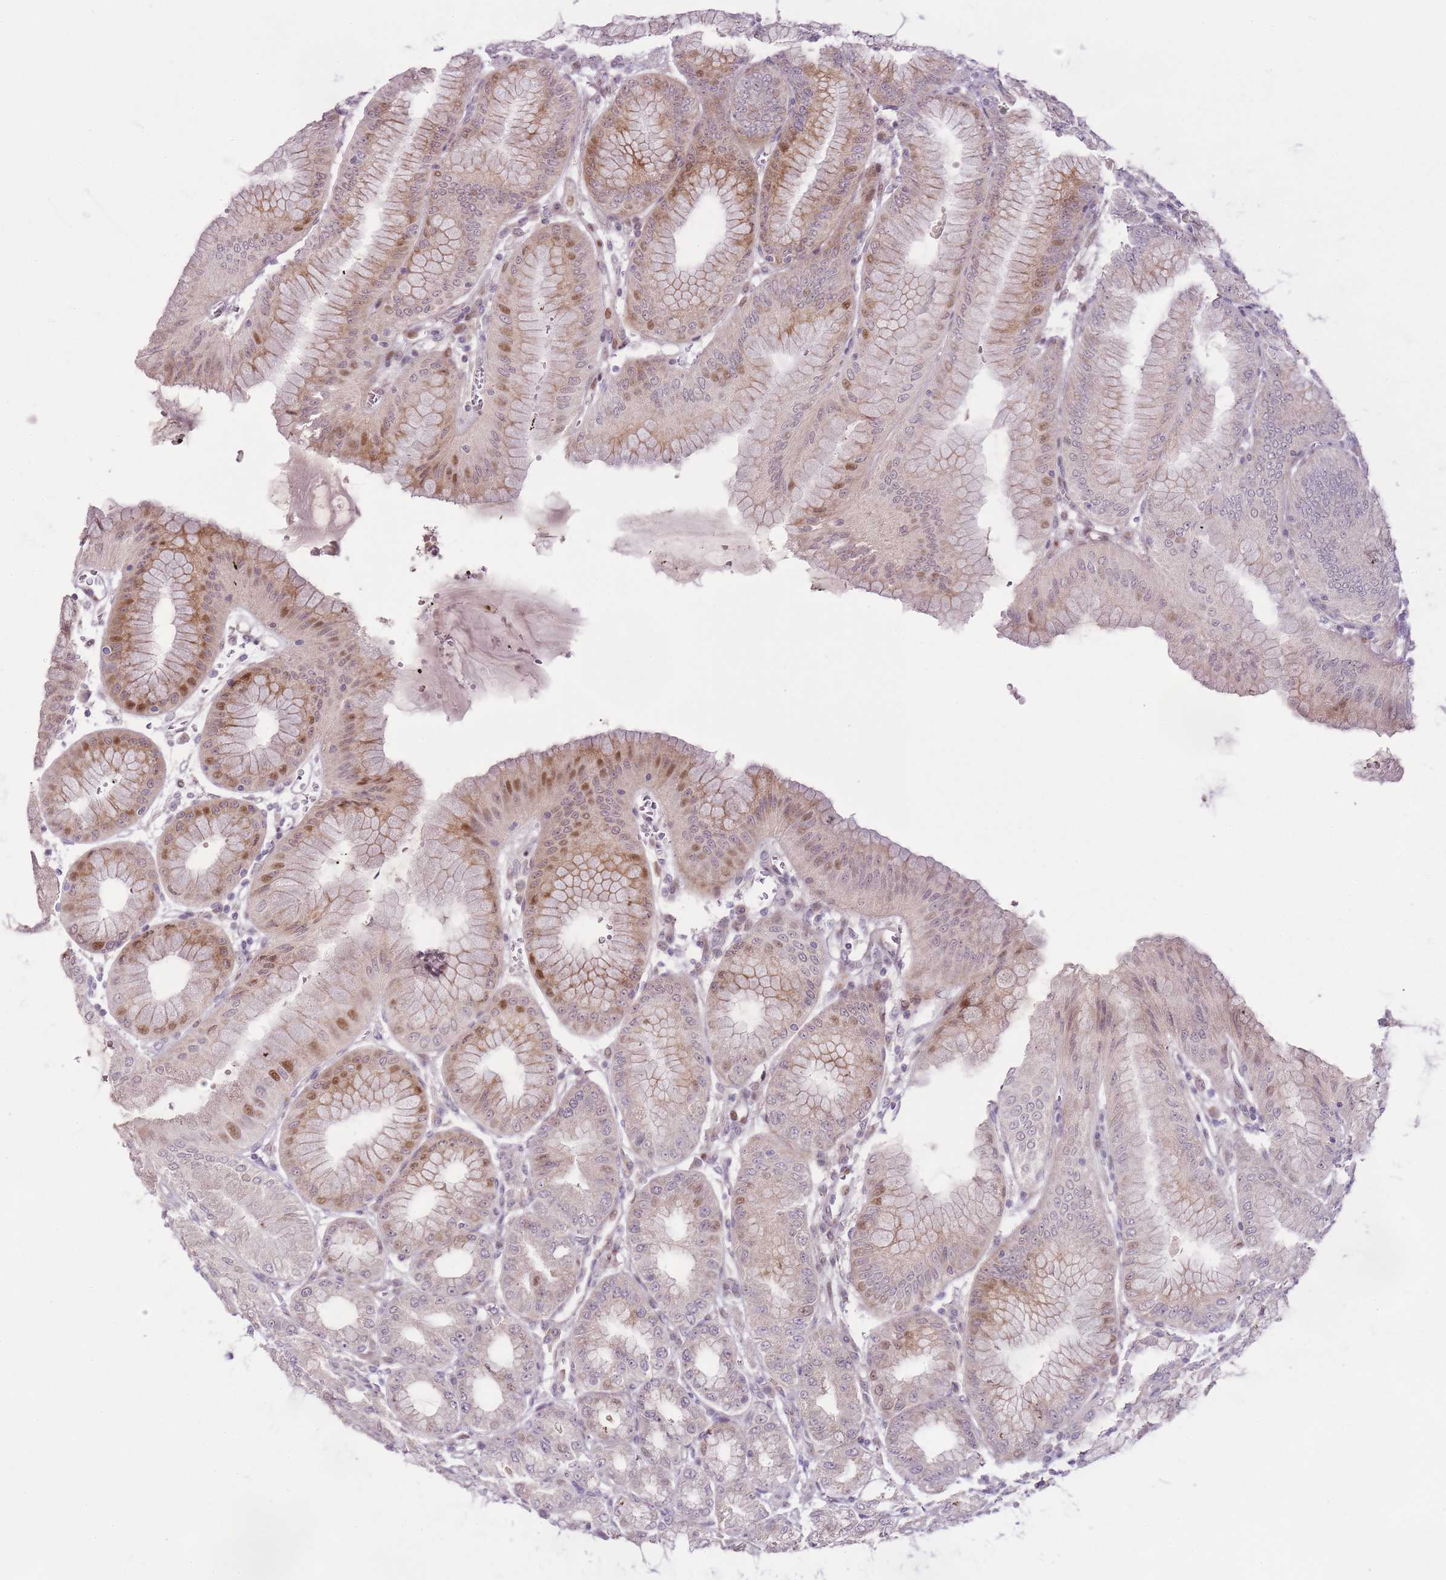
{"staining": {"intensity": "moderate", "quantity": "25%-75%", "location": "cytoplasmic/membranous,nuclear"}, "tissue": "stomach", "cell_type": "Glandular cells", "image_type": "normal", "snomed": [{"axis": "morphology", "description": "Normal tissue, NOS"}, {"axis": "topography", "description": "Stomach, lower"}], "caption": "Immunohistochemistry (IHC) (DAB) staining of normal human stomach displays moderate cytoplasmic/membranous,nuclear protein staining in approximately 25%-75% of glandular cells. The staining was performed using DAB (3,3'-diaminobenzidine), with brown indicating positive protein expression. Nuclei are stained blue with hematoxylin.", "gene": "OGG1", "patient": {"sex": "male", "age": 71}}